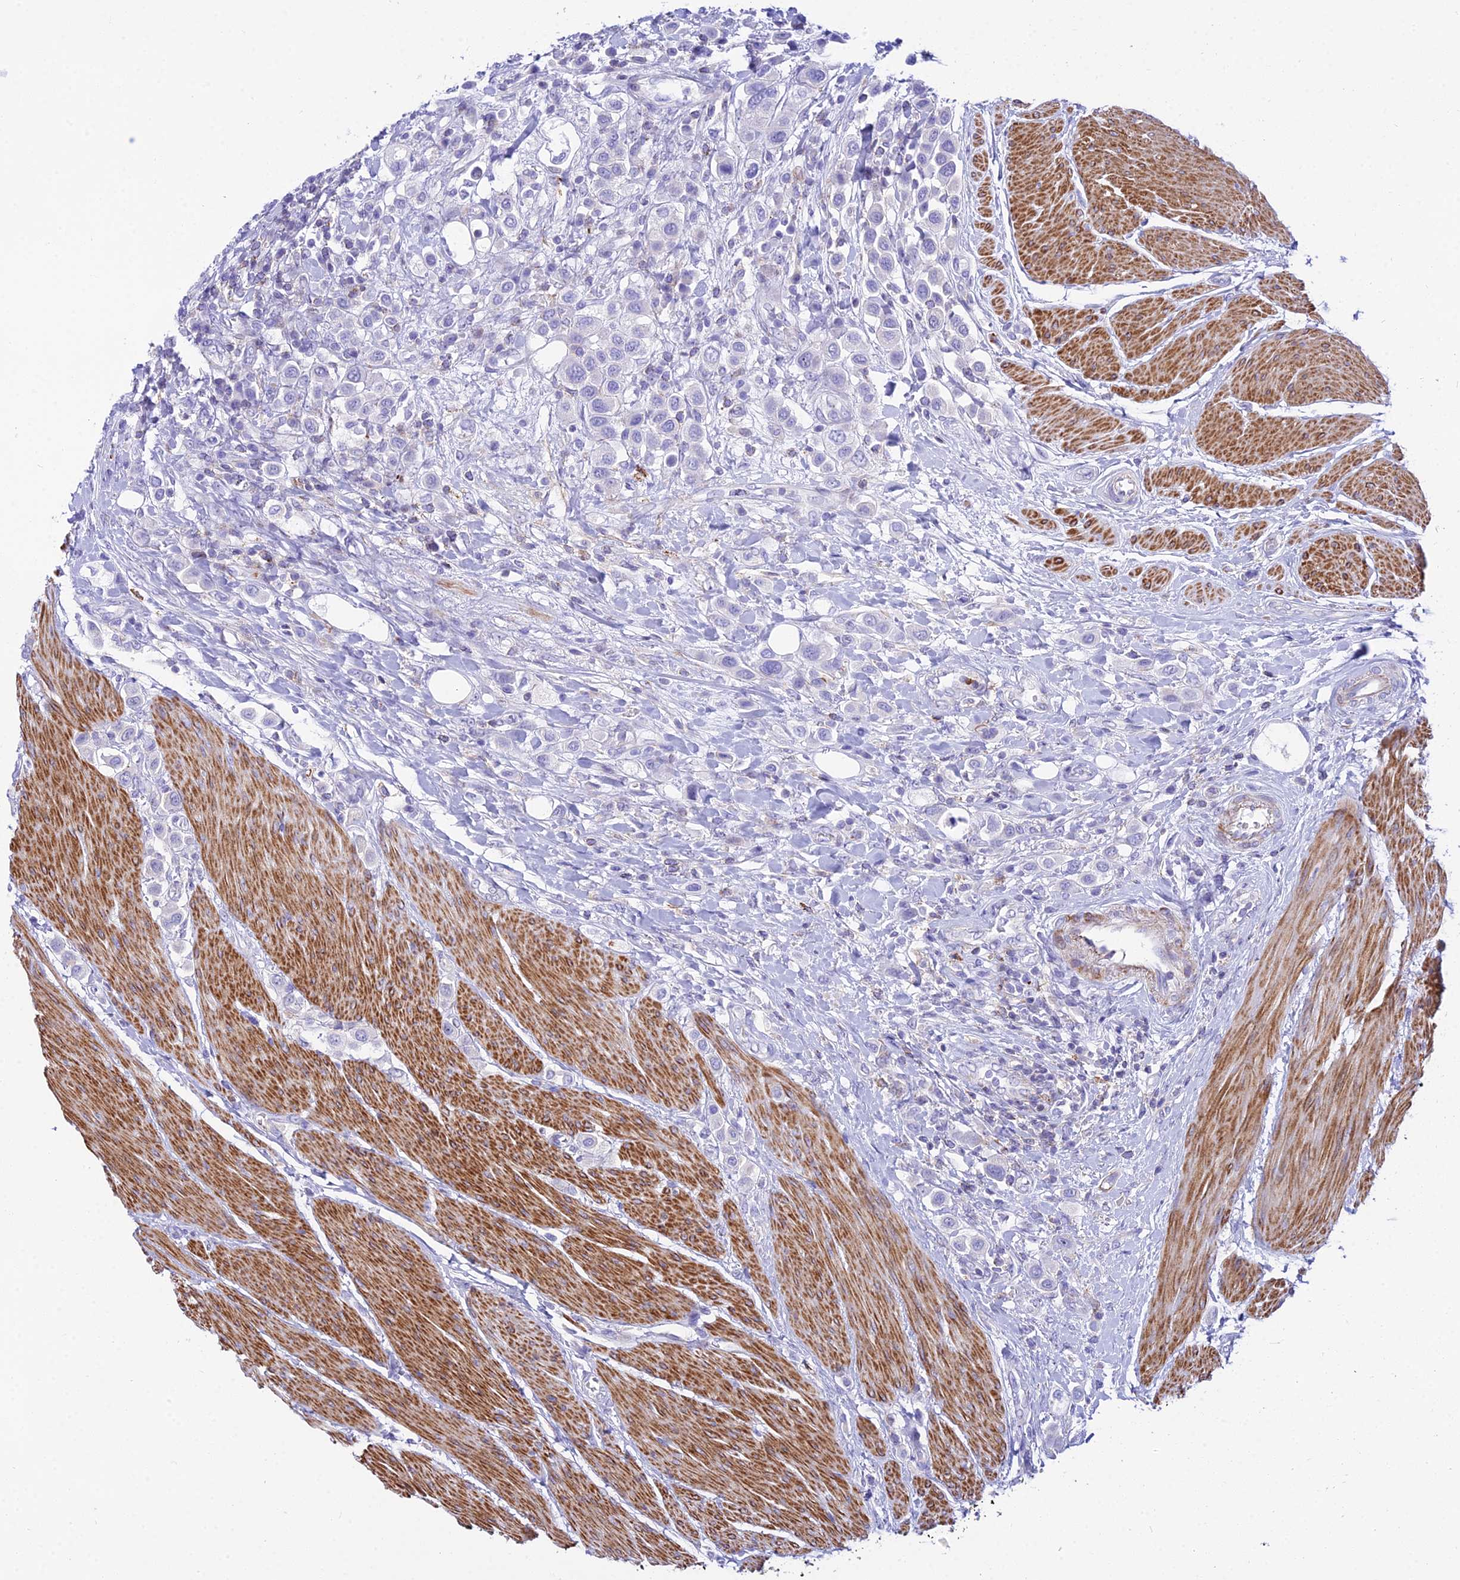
{"staining": {"intensity": "negative", "quantity": "none", "location": "none"}, "tissue": "urothelial cancer", "cell_type": "Tumor cells", "image_type": "cancer", "snomed": [{"axis": "morphology", "description": "Urothelial carcinoma, High grade"}, {"axis": "topography", "description": "Urinary bladder"}], "caption": "Immunohistochemistry (IHC) of human urothelial cancer shows no positivity in tumor cells.", "gene": "DLX1", "patient": {"sex": "male", "age": 50}}